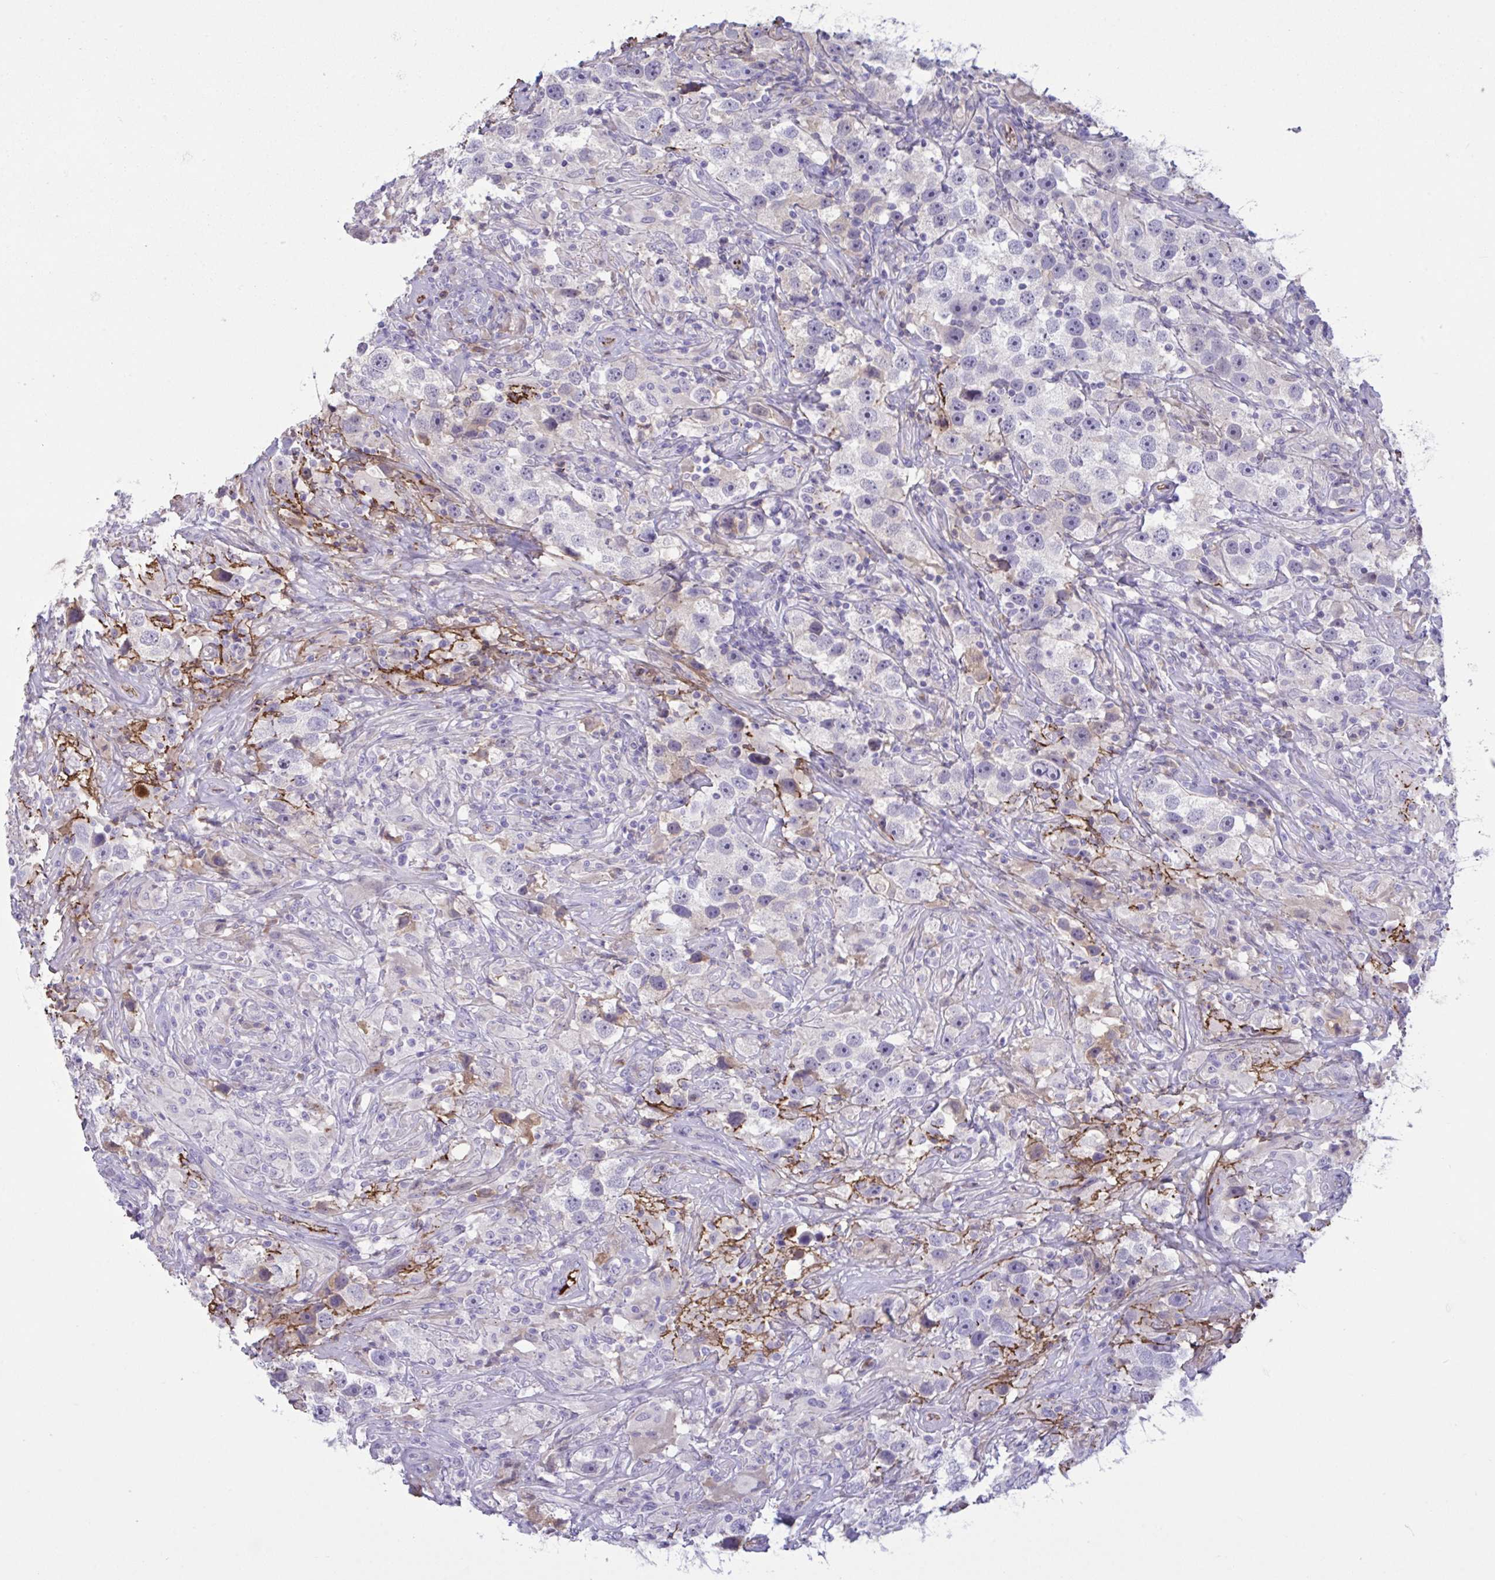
{"staining": {"intensity": "negative", "quantity": "none", "location": "none"}, "tissue": "testis cancer", "cell_type": "Tumor cells", "image_type": "cancer", "snomed": [{"axis": "morphology", "description": "Seminoma, NOS"}, {"axis": "topography", "description": "Testis"}], "caption": "Immunohistochemical staining of testis cancer displays no significant expression in tumor cells. The staining was performed using DAB to visualize the protein expression in brown, while the nuclei were stained in blue with hematoxylin (Magnification: 20x).", "gene": "IL1R1", "patient": {"sex": "male", "age": 49}}